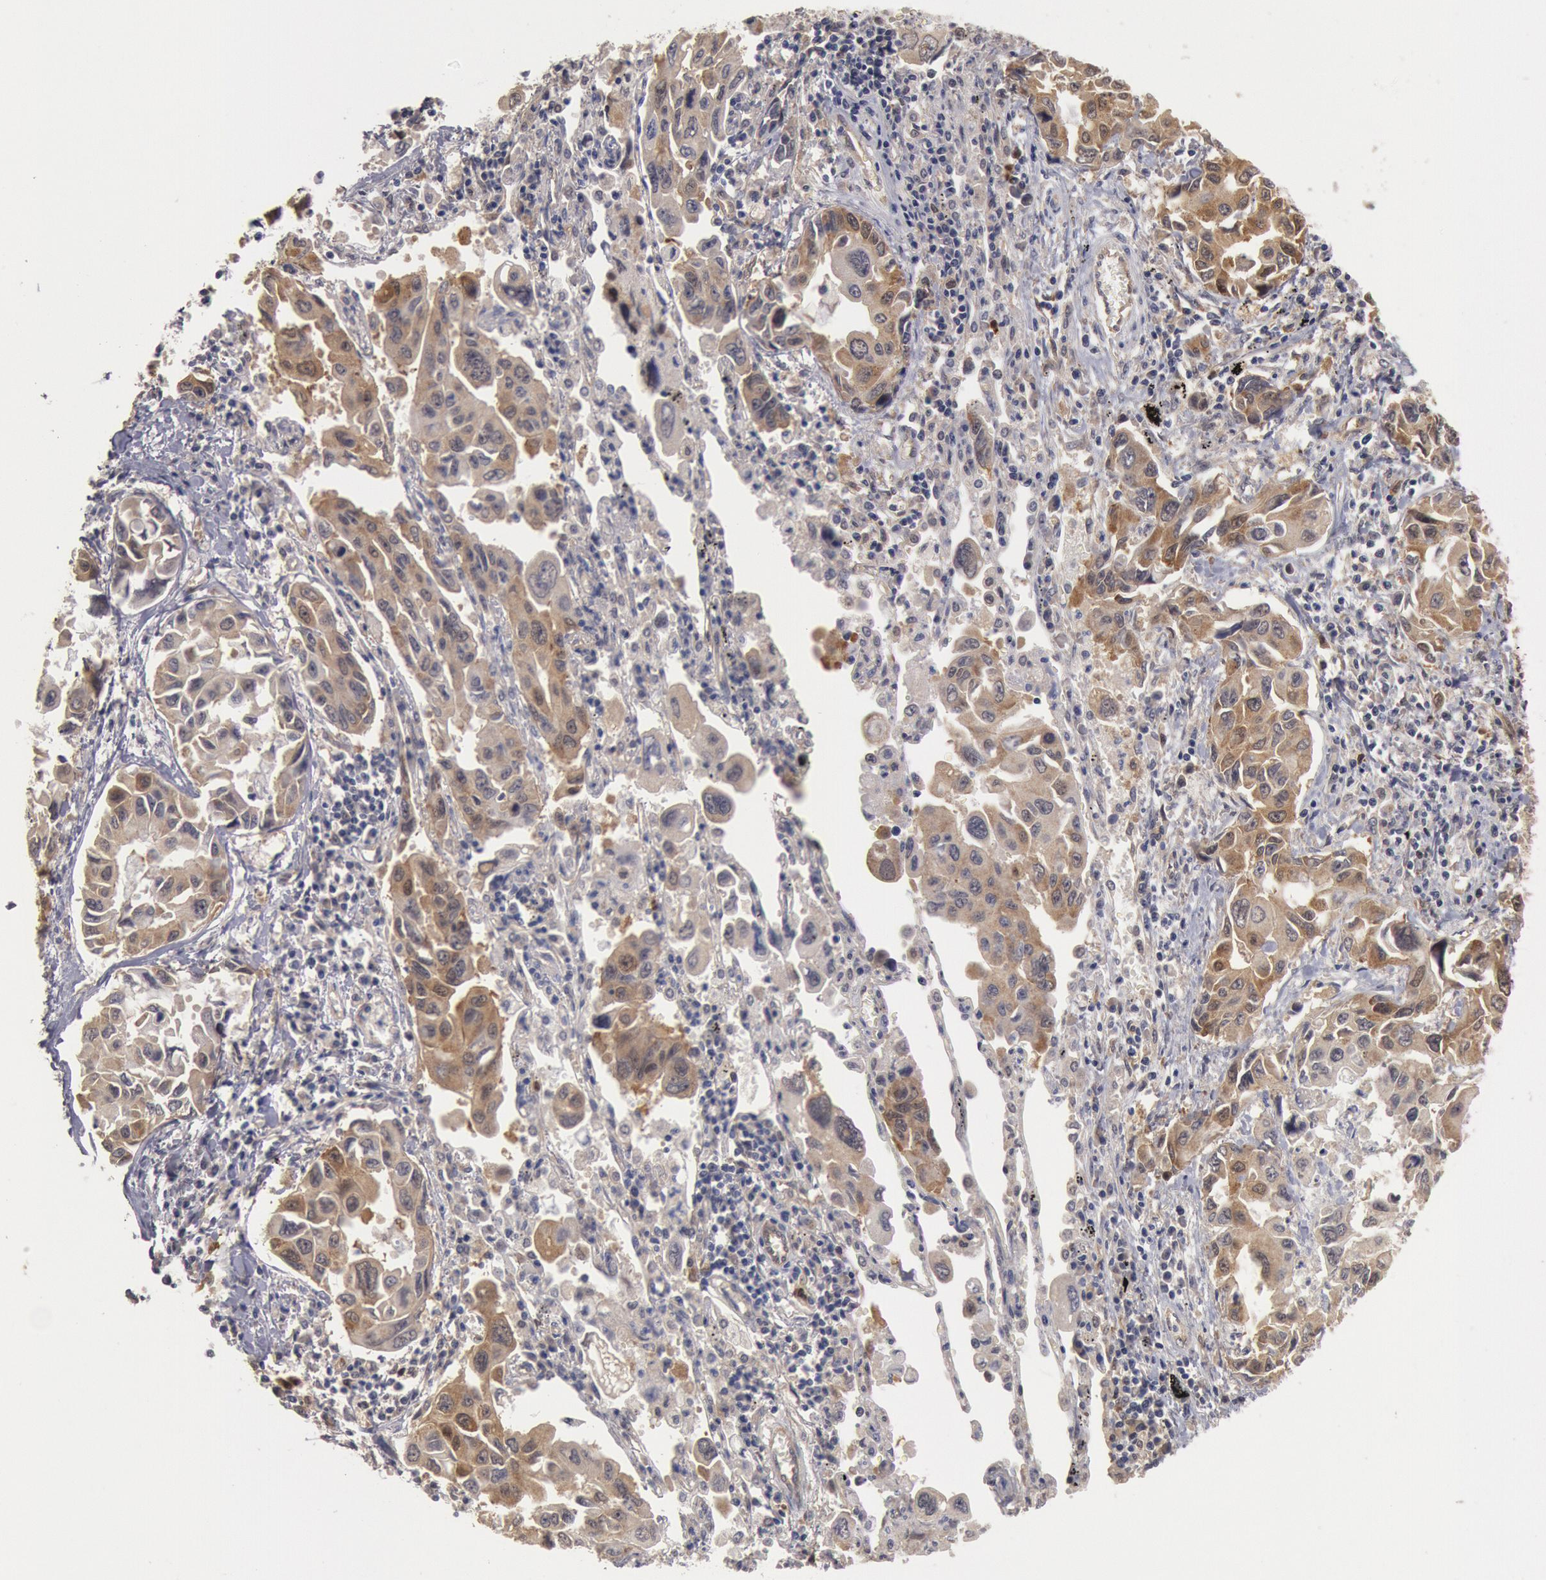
{"staining": {"intensity": "moderate", "quantity": "25%-75%", "location": "cytoplasmic/membranous"}, "tissue": "lung cancer", "cell_type": "Tumor cells", "image_type": "cancer", "snomed": [{"axis": "morphology", "description": "Adenocarcinoma, NOS"}, {"axis": "topography", "description": "Lung"}], "caption": "High-magnification brightfield microscopy of lung cancer stained with DAB (3,3'-diaminobenzidine) (brown) and counterstained with hematoxylin (blue). tumor cells exhibit moderate cytoplasmic/membranous expression is seen in about25%-75% of cells.", "gene": "DNAJA1", "patient": {"sex": "male", "age": 64}}